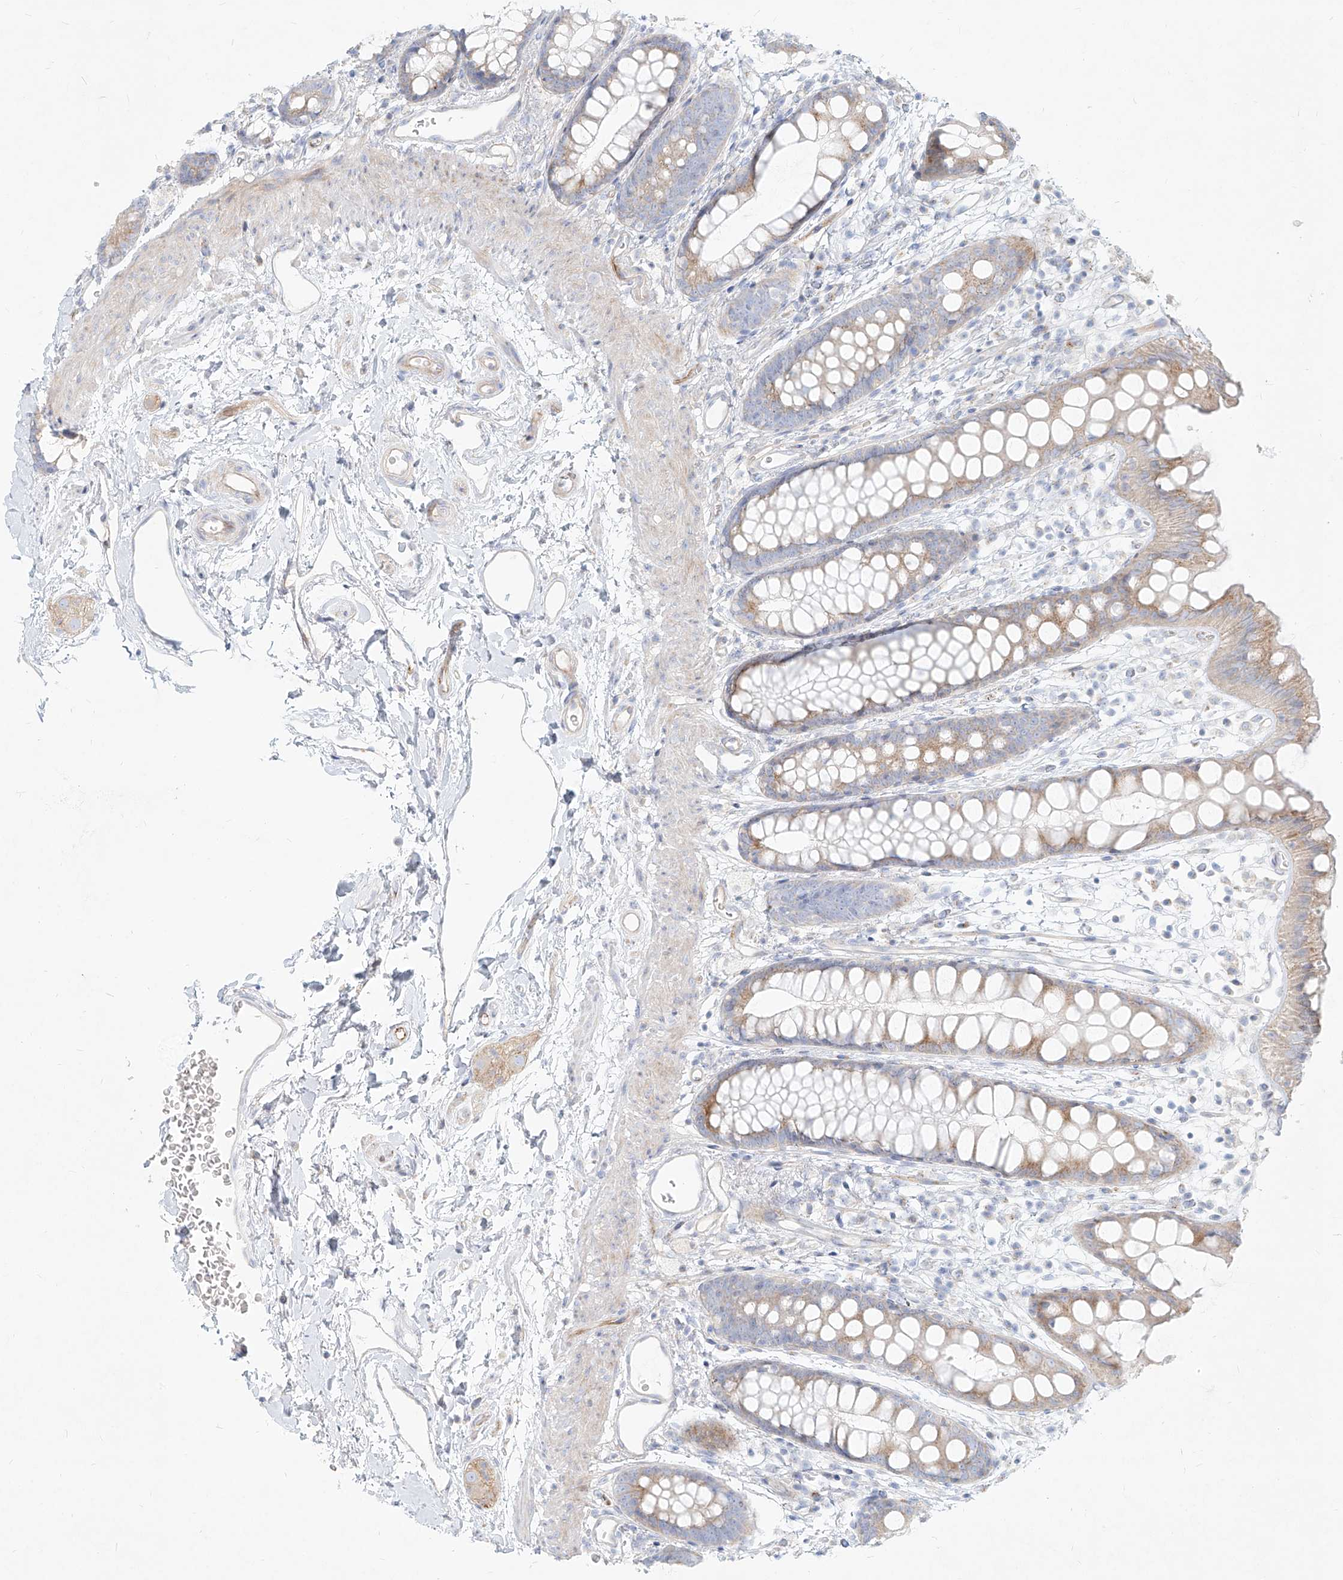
{"staining": {"intensity": "moderate", "quantity": "25%-75%", "location": "cytoplasmic/membranous"}, "tissue": "rectum", "cell_type": "Glandular cells", "image_type": "normal", "snomed": [{"axis": "morphology", "description": "Normal tissue, NOS"}, {"axis": "topography", "description": "Rectum"}], "caption": "About 25%-75% of glandular cells in benign human rectum show moderate cytoplasmic/membranous protein staining as visualized by brown immunohistochemical staining.", "gene": "MTX2", "patient": {"sex": "female", "age": 65}}